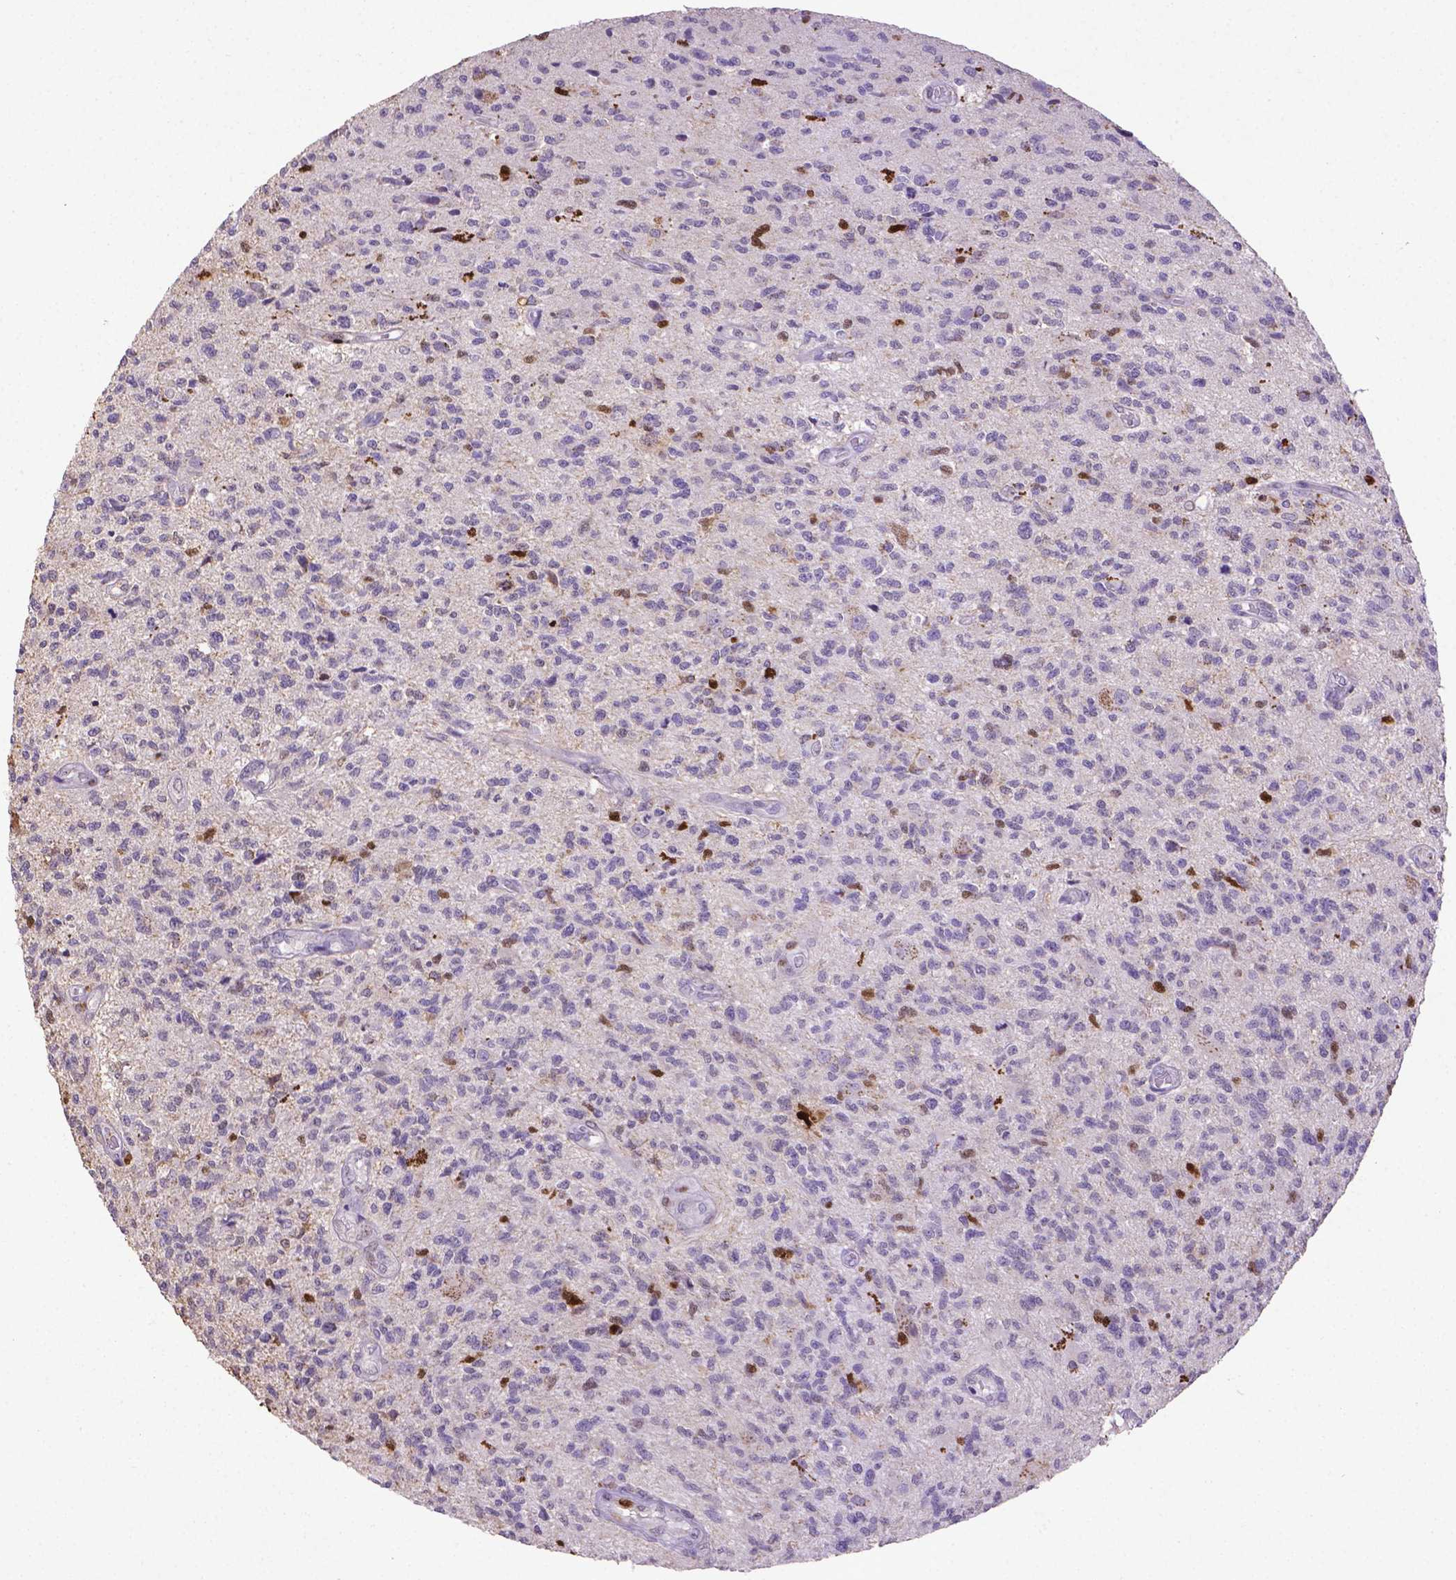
{"staining": {"intensity": "moderate", "quantity": "25%-75%", "location": "nuclear"}, "tissue": "glioma", "cell_type": "Tumor cells", "image_type": "cancer", "snomed": [{"axis": "morphology", "description": "Glioma, malignant, High grade"}, {"axis": "topography", "description": "Brain"}], "caption": "Human malignant high-grade glioma stained with a brown dye reveals moderate nuclear positive positivity in approximately 25%-75% of tumor cells.", "gene": "CDKN1A", "patient": {"sex": "male", "age": 56}}